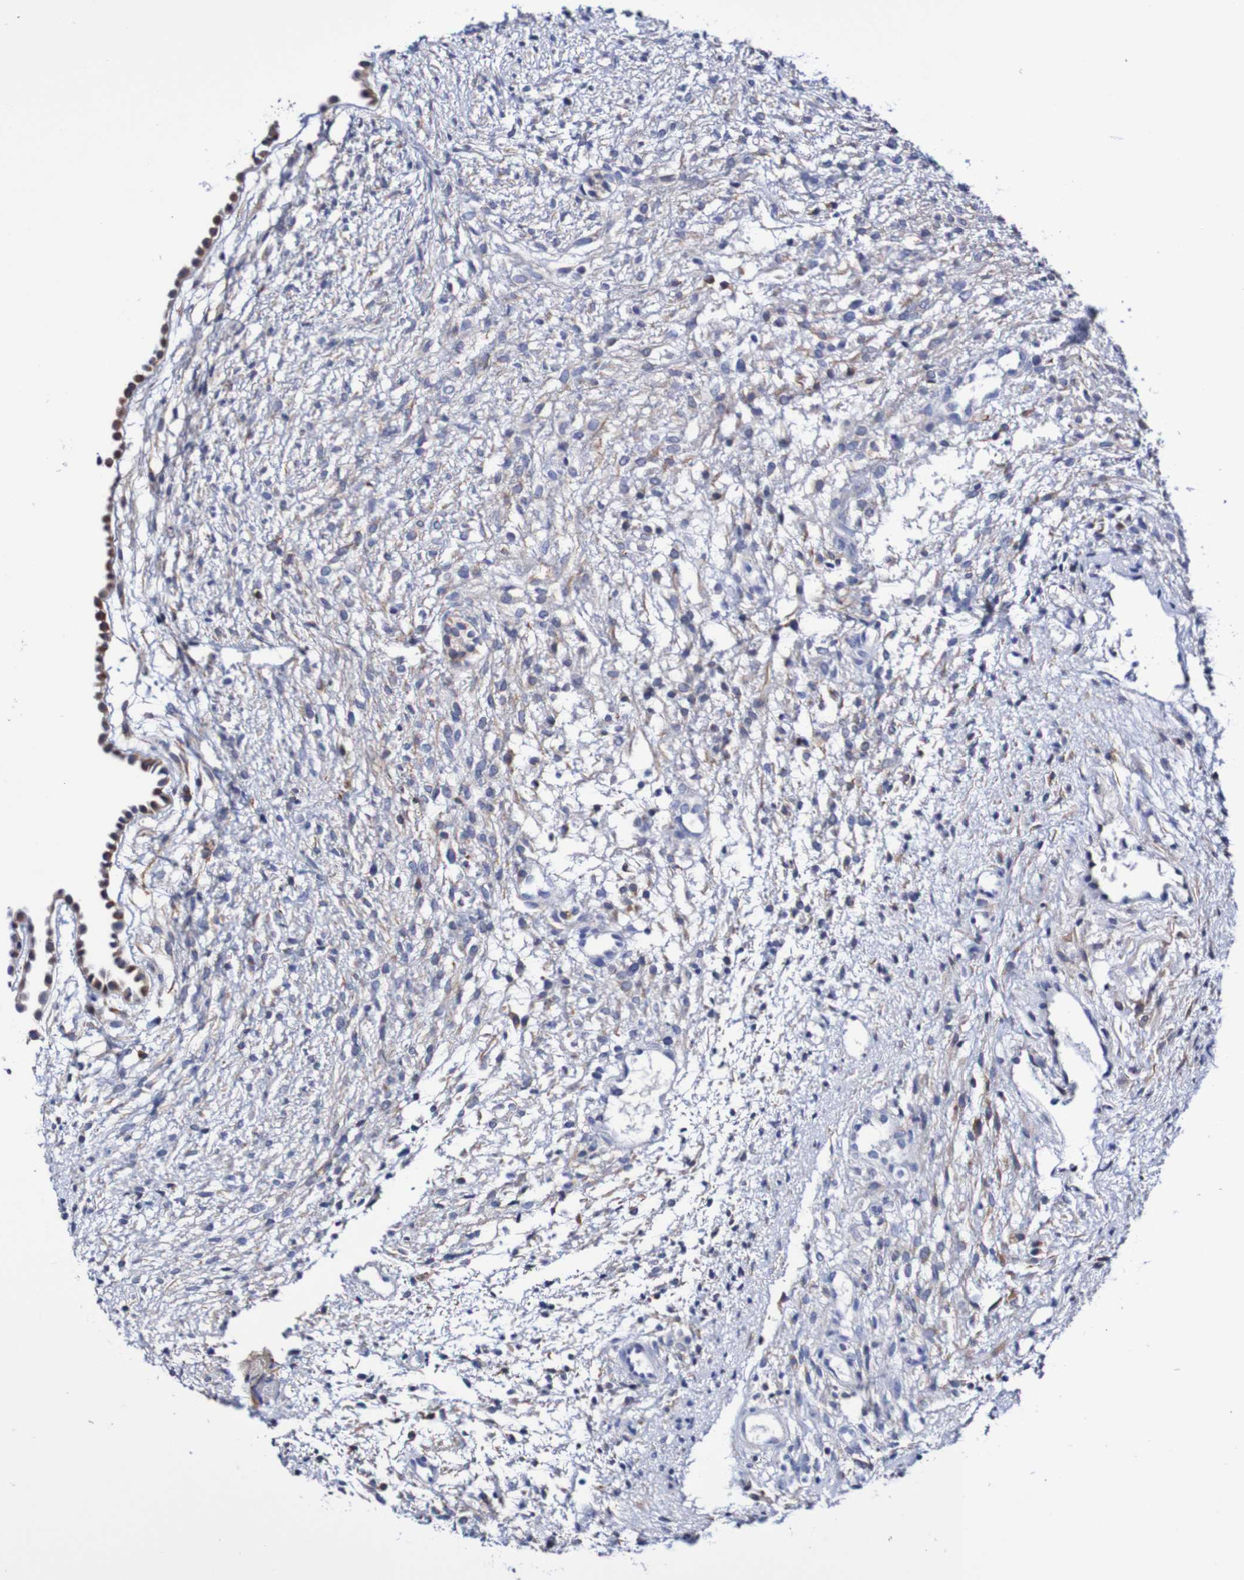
{"staining": {"intensity": "moderate", "quantity": "25%-75%", "location": "cytoplasmic/membranous"}, "tissue": "ovary", "cell_type": "Ovarian stroma cells", "image_type": "normal", "snomed": [{"axis": "morphology", "description": "Normal tissue, NOS"}, {"axis": "morphology", "description": "Cyst, NOS"}, {"axis": "topography", "description": "Ovary"}], "caption": "Protein staining of unremarkable ovary reveals moderate cytoplasmic/membranous positivity in about 25%-75% of ovarian stroma cells.", "gene": "SEZ6", "patient": {"sex": "female", "age": 18}}